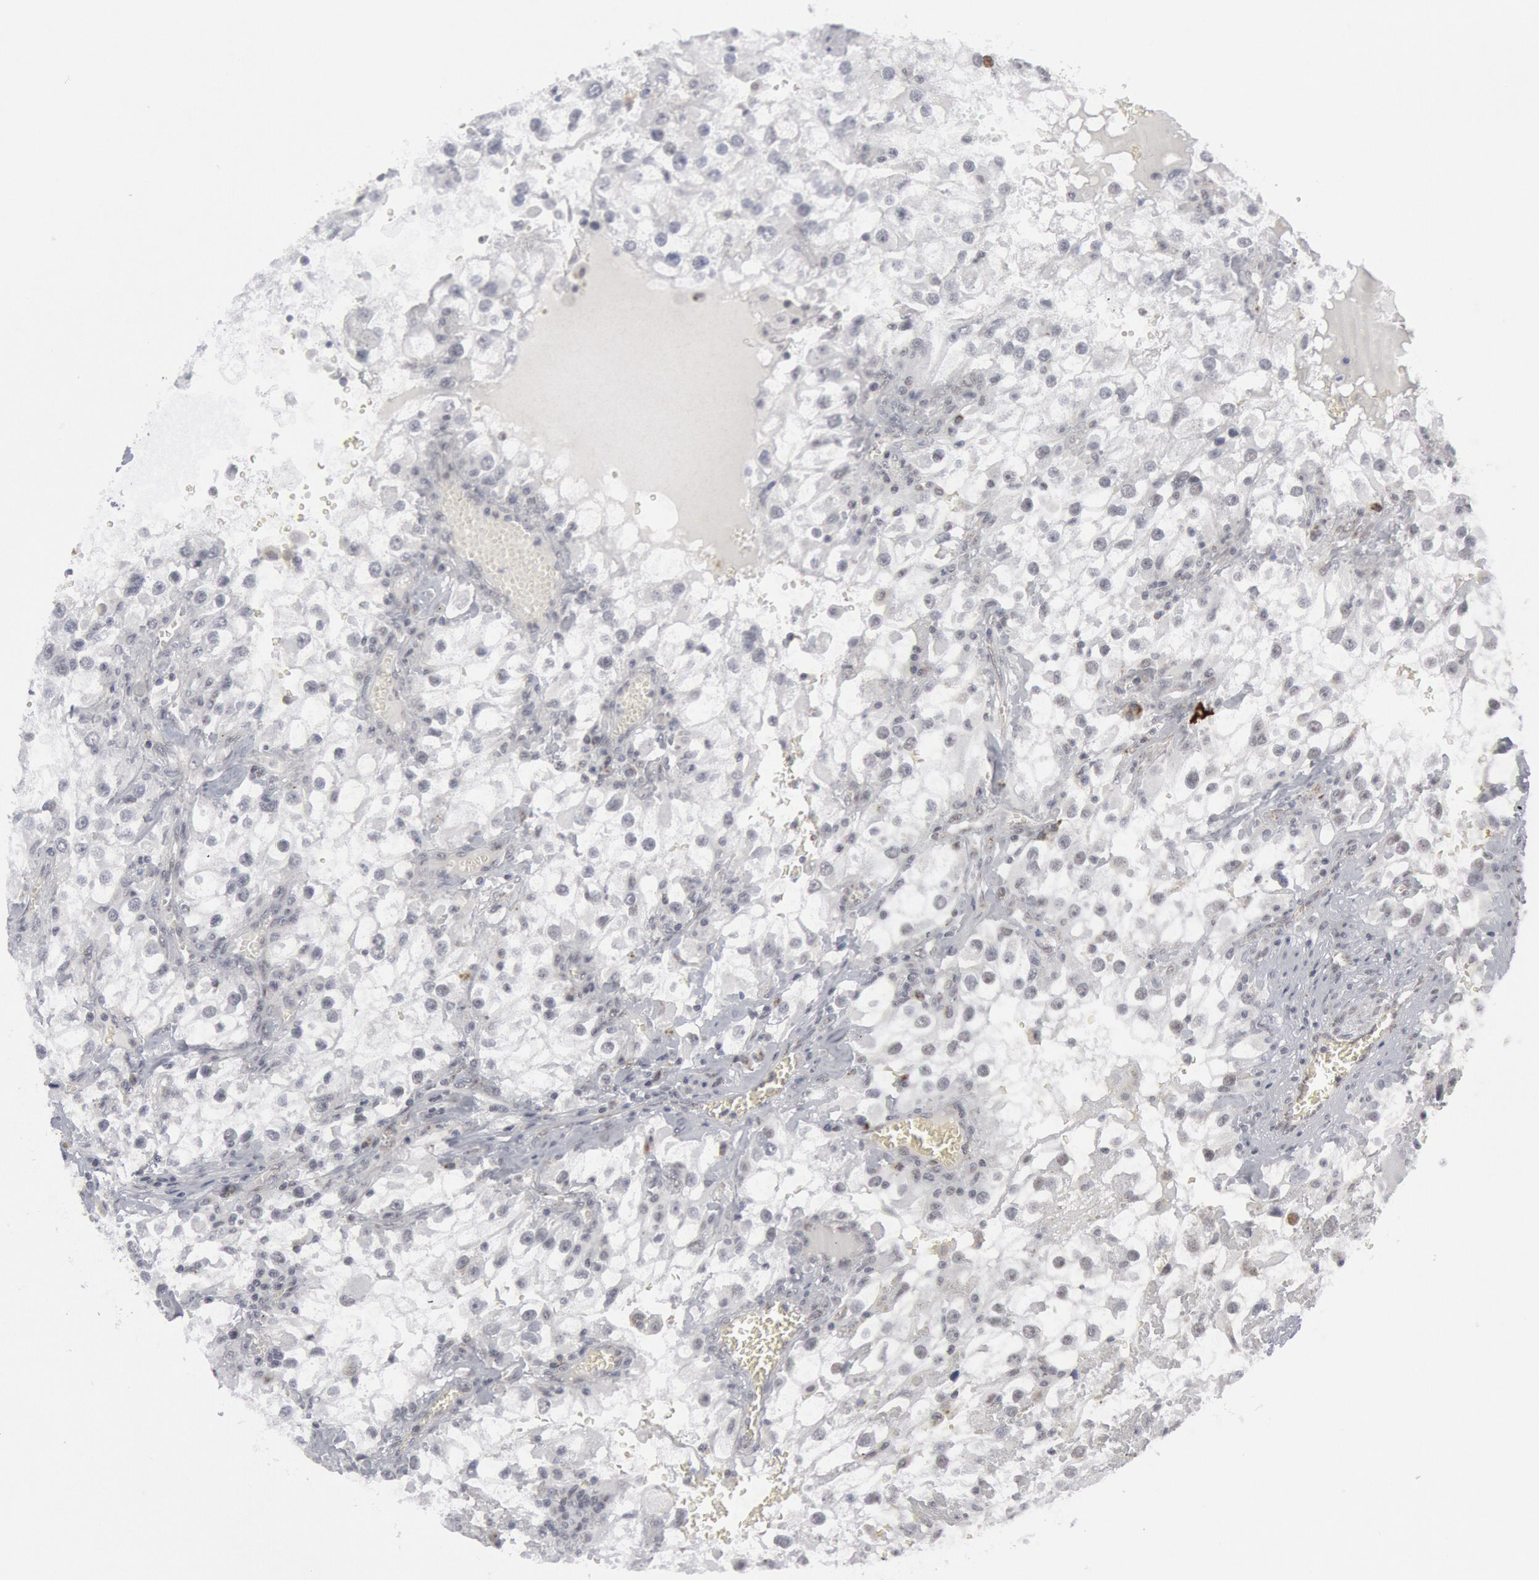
{"staining": {"intensity": "negative", "quantity": "none", "location": "none"}, "tissue": "renal cancer", "cell_type": "Tumor cells", "image_type": "cancer", "snomed": [{"axis": "morphology", "description": "Adenocarcinoma, NOS"}, {"axis": "topography", "description": "Kidney"}], "caption": "Immunohistochemical staining of human renal cancer (adenocarcinoma) demonstrates no significant staining in tumor cells.", "gene": "CASP9", "patient": {"sex": "female", "age": 52}}